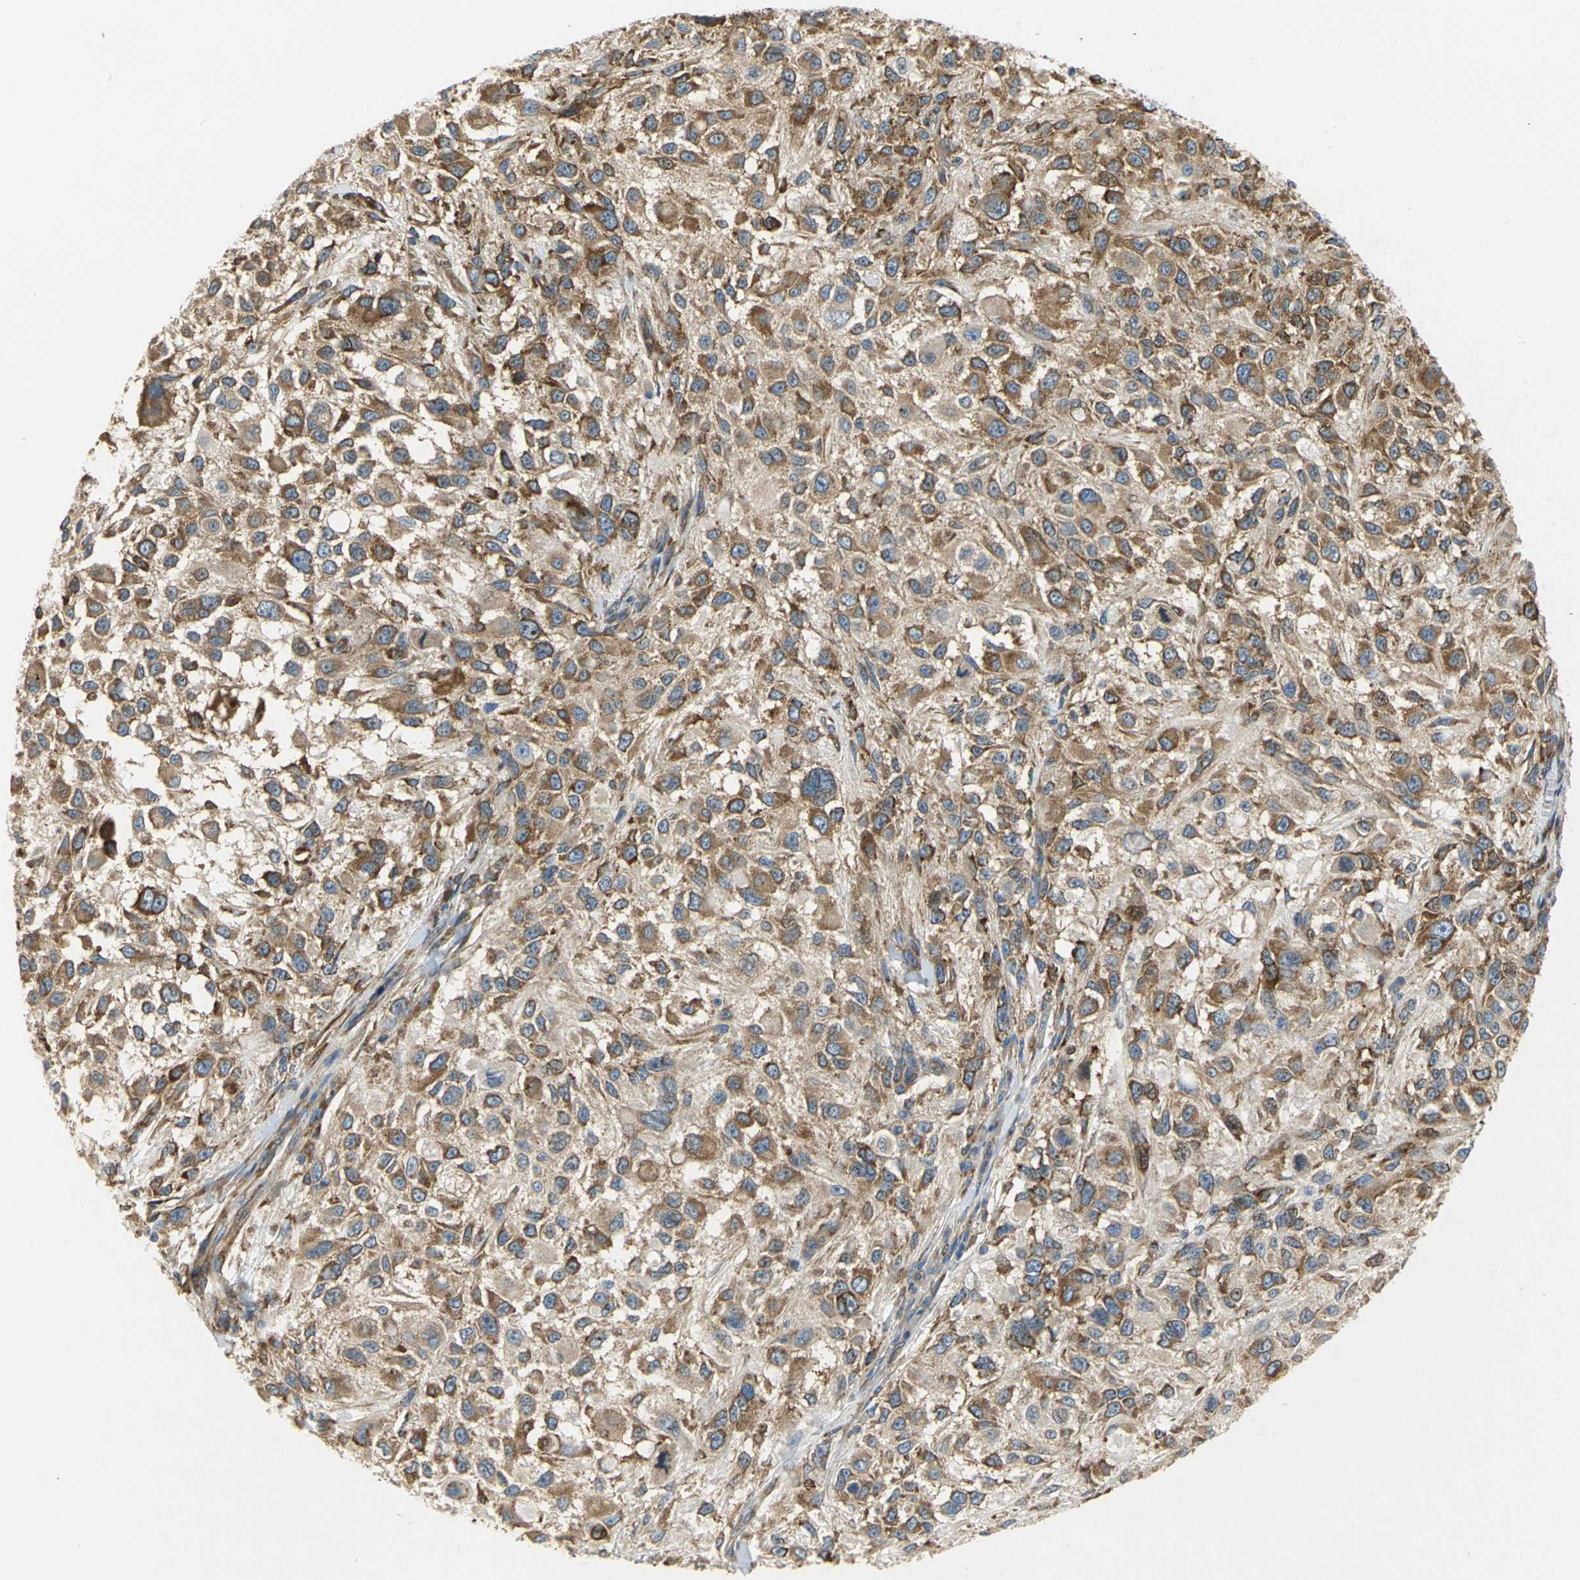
{"staining": {"intensity": "moderate", "quantity": ">75%", "location": "cytoplasmic/membranous"}, "tissue": "melanoma", "cell_type": "Tumor cells", "image_type": "cancer", "snomed": [{"axis": "morphology", "description": "Necrosis, NOS"}, {"axis": "morphology", "description": "Malignant melanoma, NOS"}, {"axis": "topography", "description": "Skin"}], "caption": "Protein expression by immunohistochemistry displays moderate cytoplasmic/membranous expression in approximately >75% of tumor cells in malignant melanoma. Immunohistochemistry (ihc) stains the protein in brown and the nuclei are stained blue.", "gene": "YBX1", "patient": {"sex": "female", "age": 87}}